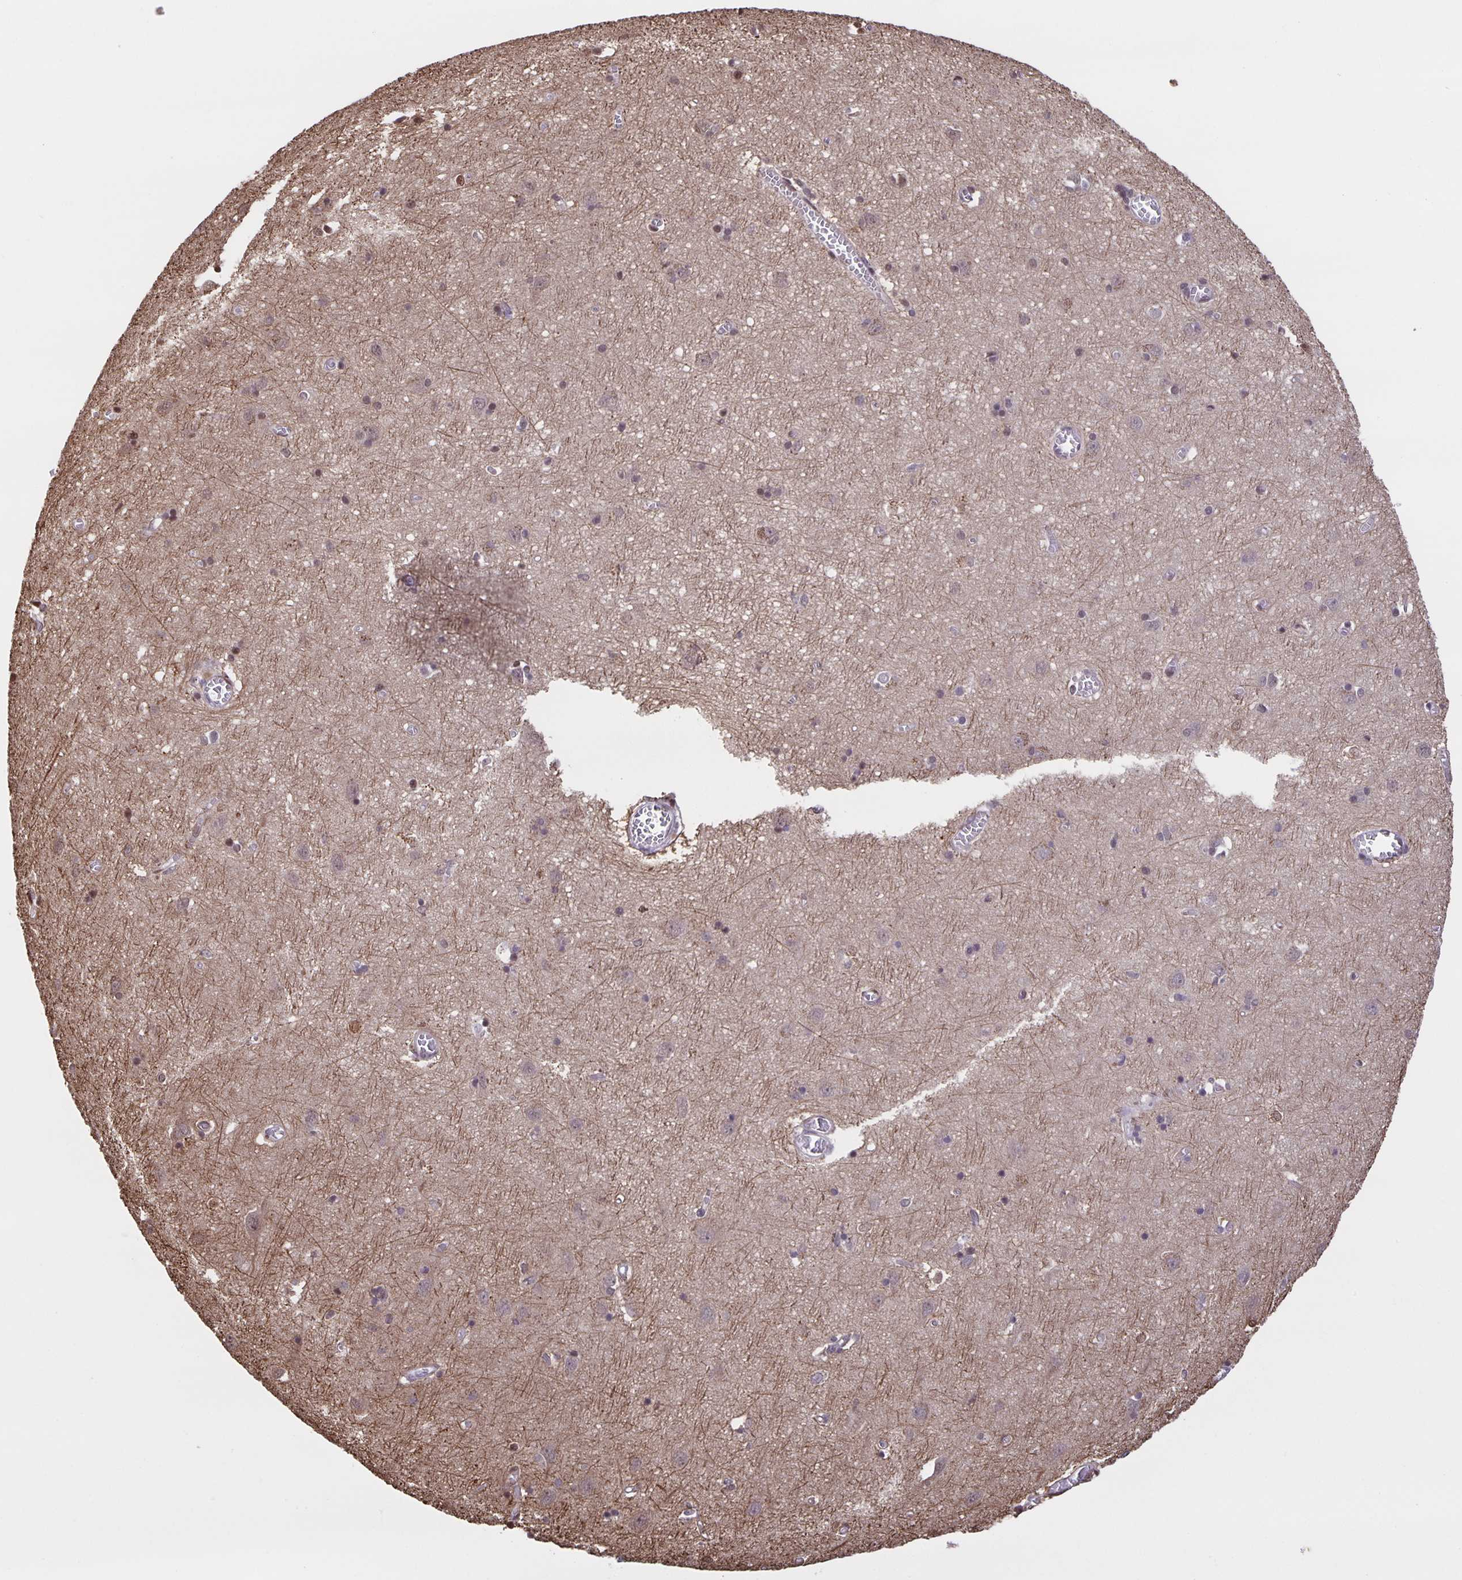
{"staining": {"intensity": "negative", "quantity": "none", "location": "none"}, "tissue": "cerebral cortex", "cell_type": "Endothelial cells", "image_type": "normal", "snomed": [{"axis": "morphology", "description": "Normal tissue, NOS"}, {"axis": "topography", "description": "Cerebral cortex"}], "caption": "This histopathology image is of unremarkable cerebral cortex stained with immunohistochemistry to label a protein in brown with the nuclei are counter-stained blue. There is no staining in endothelial cells. (Immunohistochemistry, brightfield microscopy, high magnification).", "gene": "MARCHF6", "patient": {"sex": "male", "age": 70}}